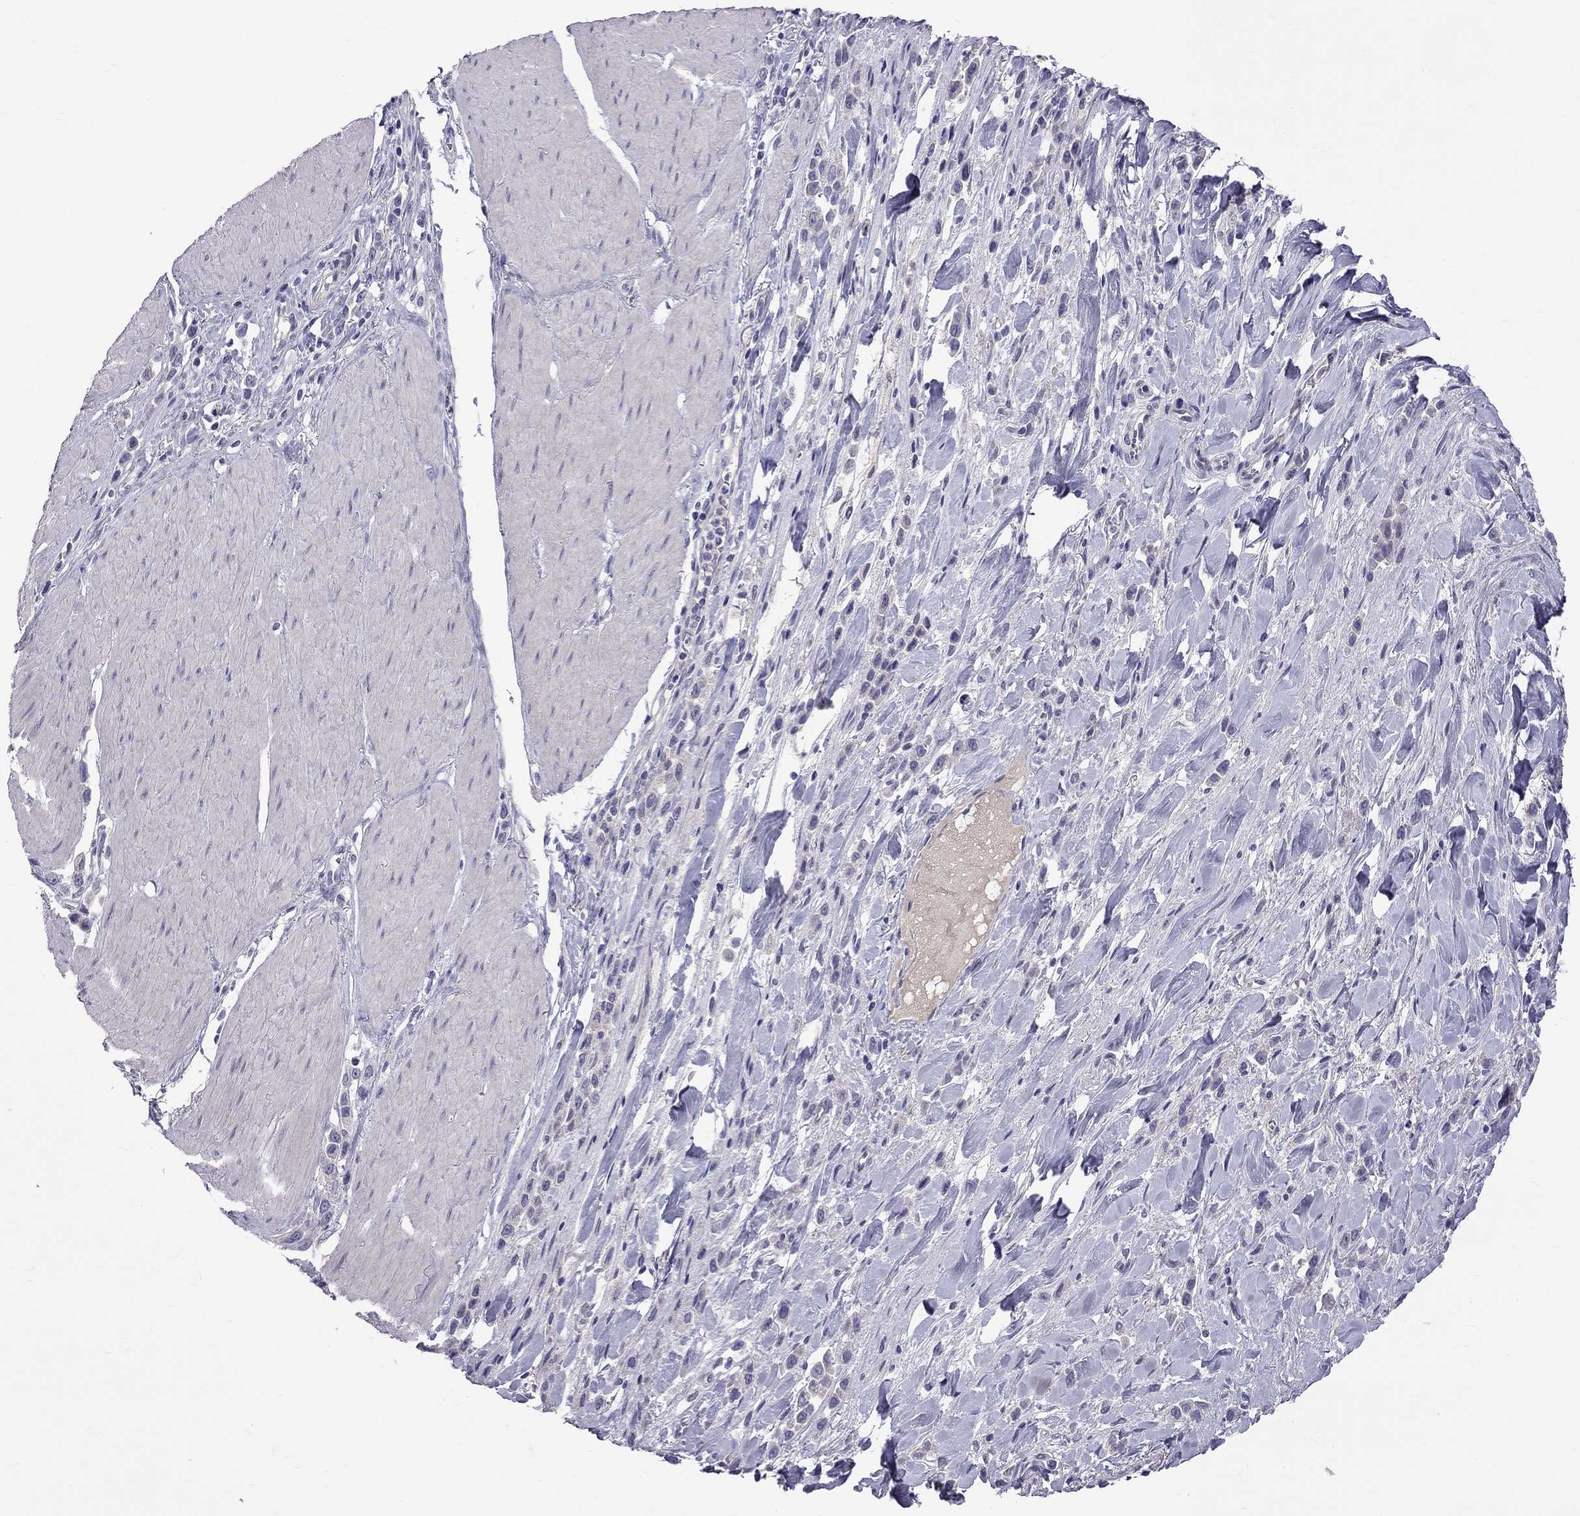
{"staining": {"intensity": "negative", "quantity": "none", "location": "none"}, "tissue": "stomach cancer", "cell_type": "Tumor cells", "image_type": "cancer", "snomed": [{"axis": "morphology", "description": "Adenocarcinoma, NOS"}, {"axis": "topography", "description": "Stomach"}], "caption": "Adenocarcinoma (stomach) was stained to show a protein in brown. There is no significant staining in tumor cells.", "gene": "RTL9", "patient": {"sex": "male", "age": 47}}